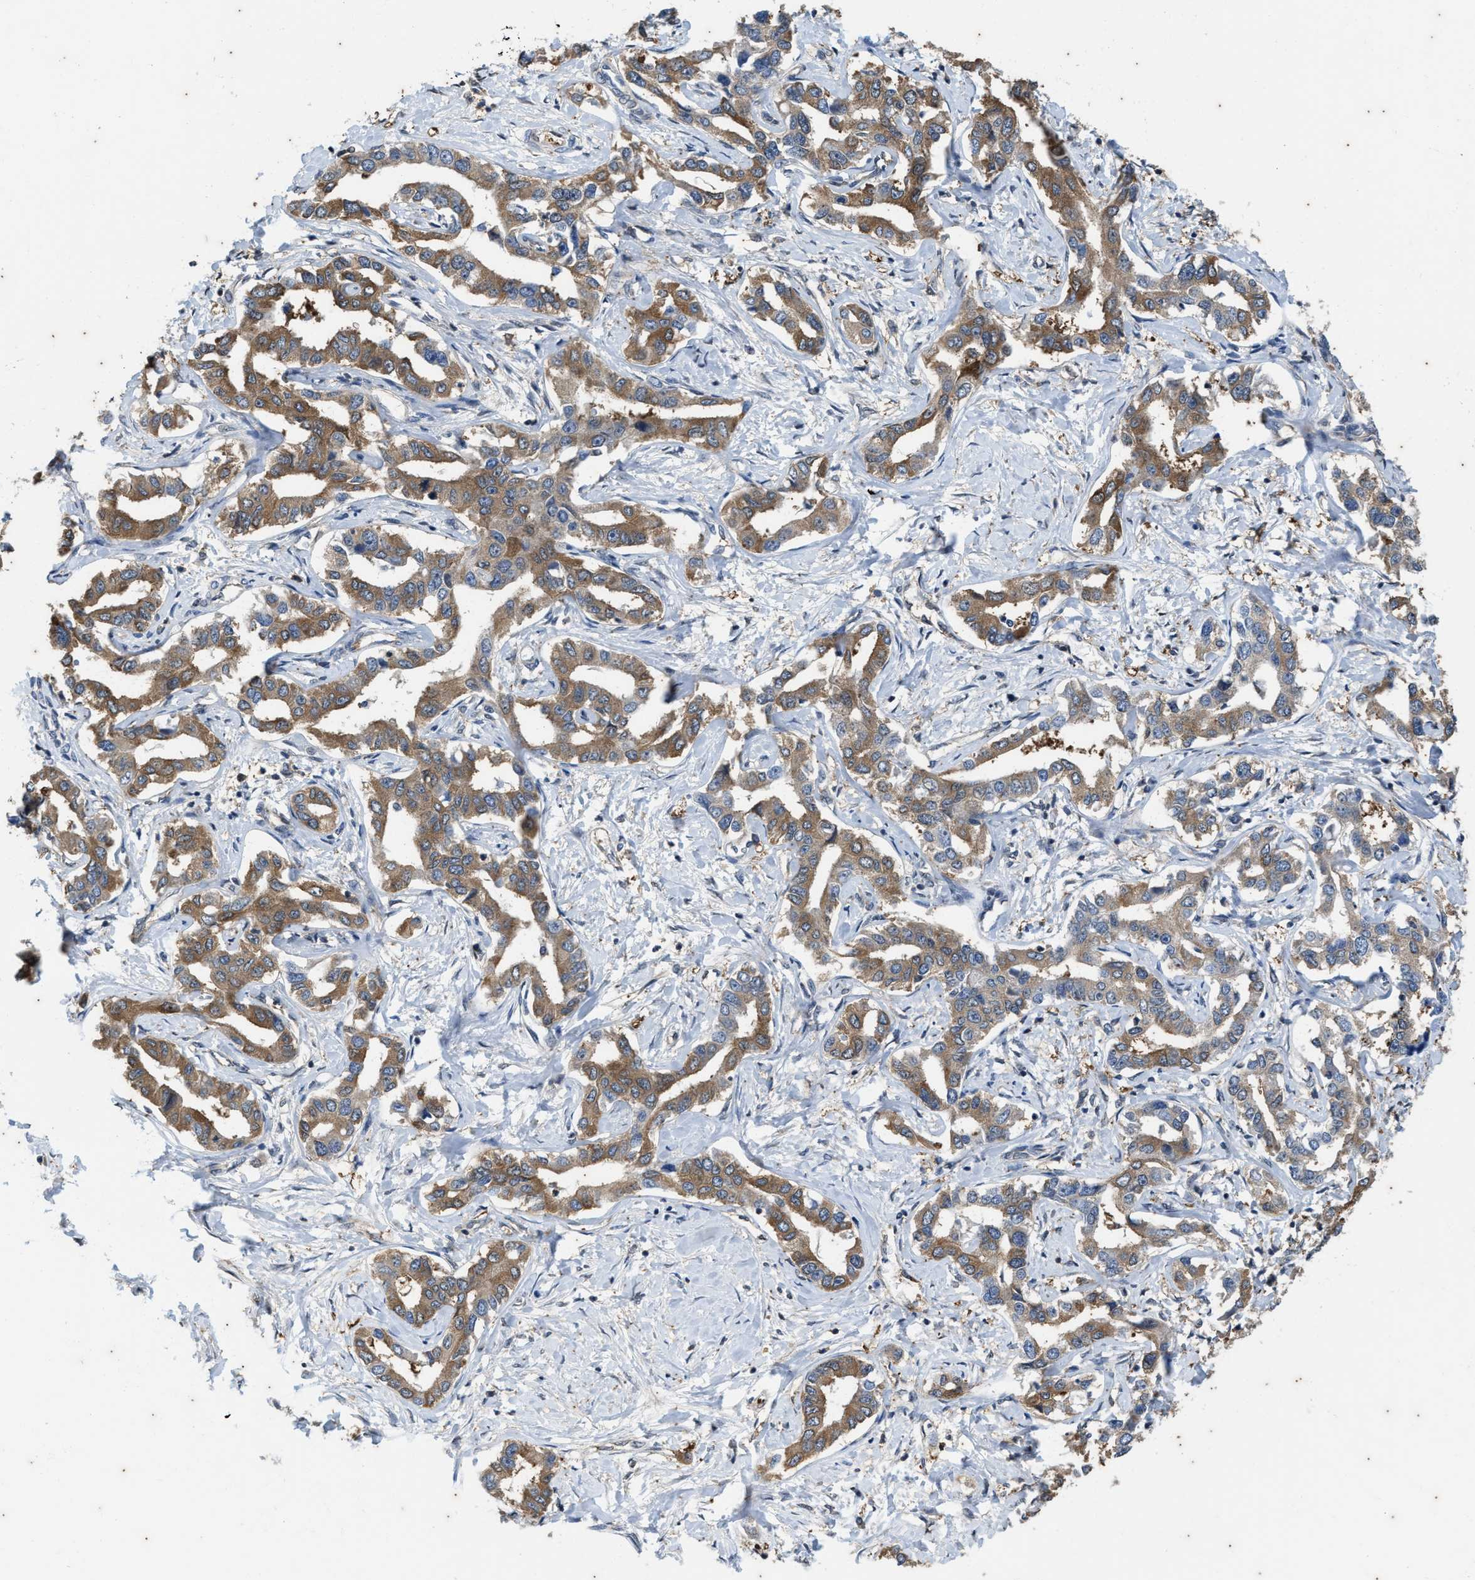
{"staining": {"intensity": "moderate", "quantity": ">75%", "location": "cytoplasmic/membranous"}, "tissue": "liver cancer", "cell_type": "Tumor cells", "image_type": "cancer", "snomed": [{"axis": "morphology", "description": "Cholangiocarcinoma"}, {"axis": "topography", "description": "Liver"}], "caption": "Immunohistochemical staining of liver cancer (cholangiocarcinoma) demonstrates medium levels of moderate cytoplasmic/membranous positivity in approximately >75% of tumor cells.", "gene": "COX19", "patient": {"sex": "male", "age": 59}}